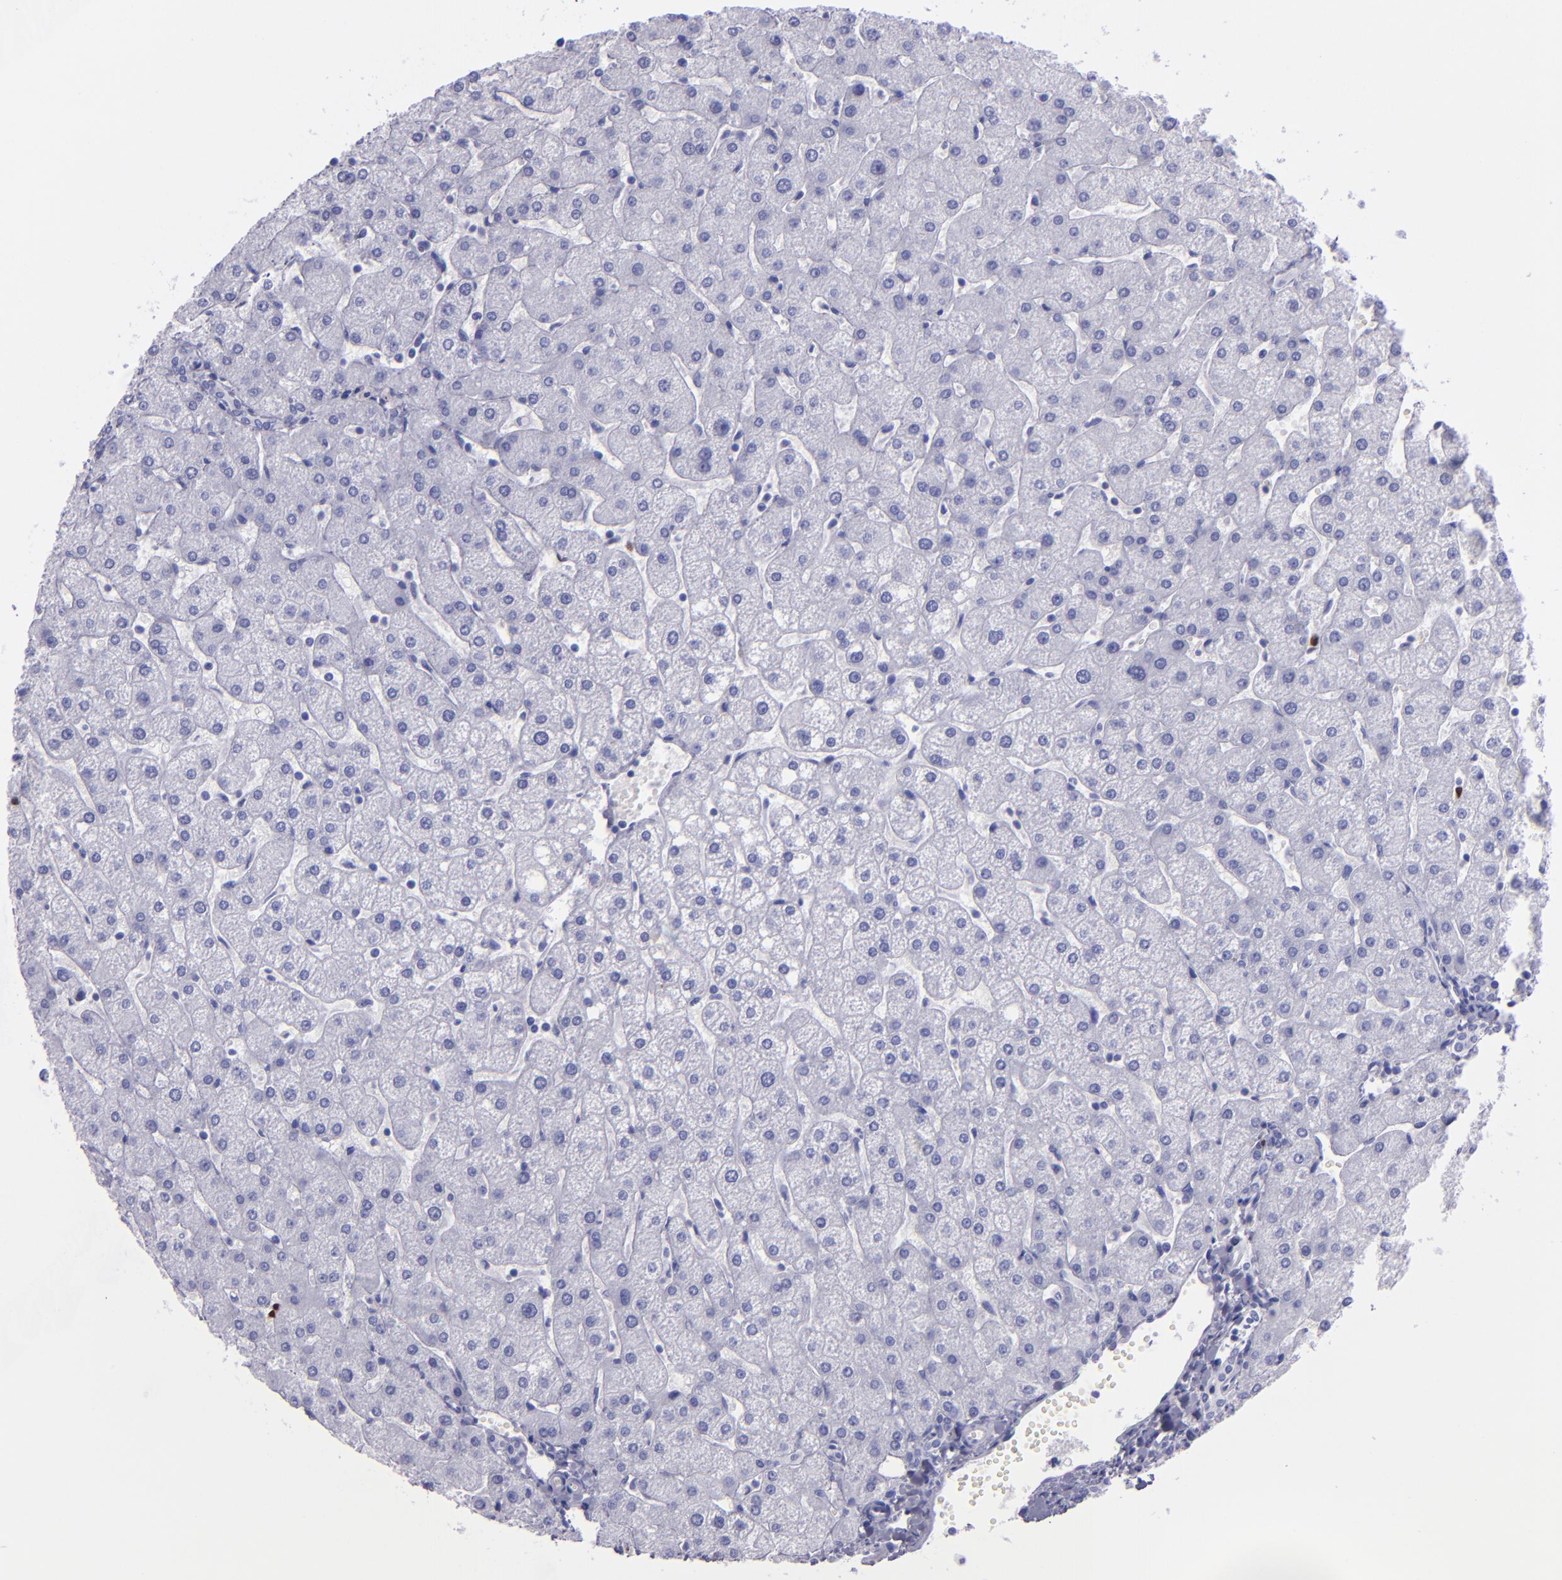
{"staining": {"intensity": "negative", "quantity": "none", "location": "none"}, "tissue": "liver", "cell_type": "Cholangiocytes", "image_type": "normal", "snomed": [{"axis": "morphology", "description": "Normal tissue, NOS"}, {"axis": "topography", "description": "Liver"}], "caption": "This is an immunohistochemistry image of unremarkable human liver. There is no expression in cholangiocytes.", "gene": "TOP2A", "patient": {"sex": "male", "age": 67}}